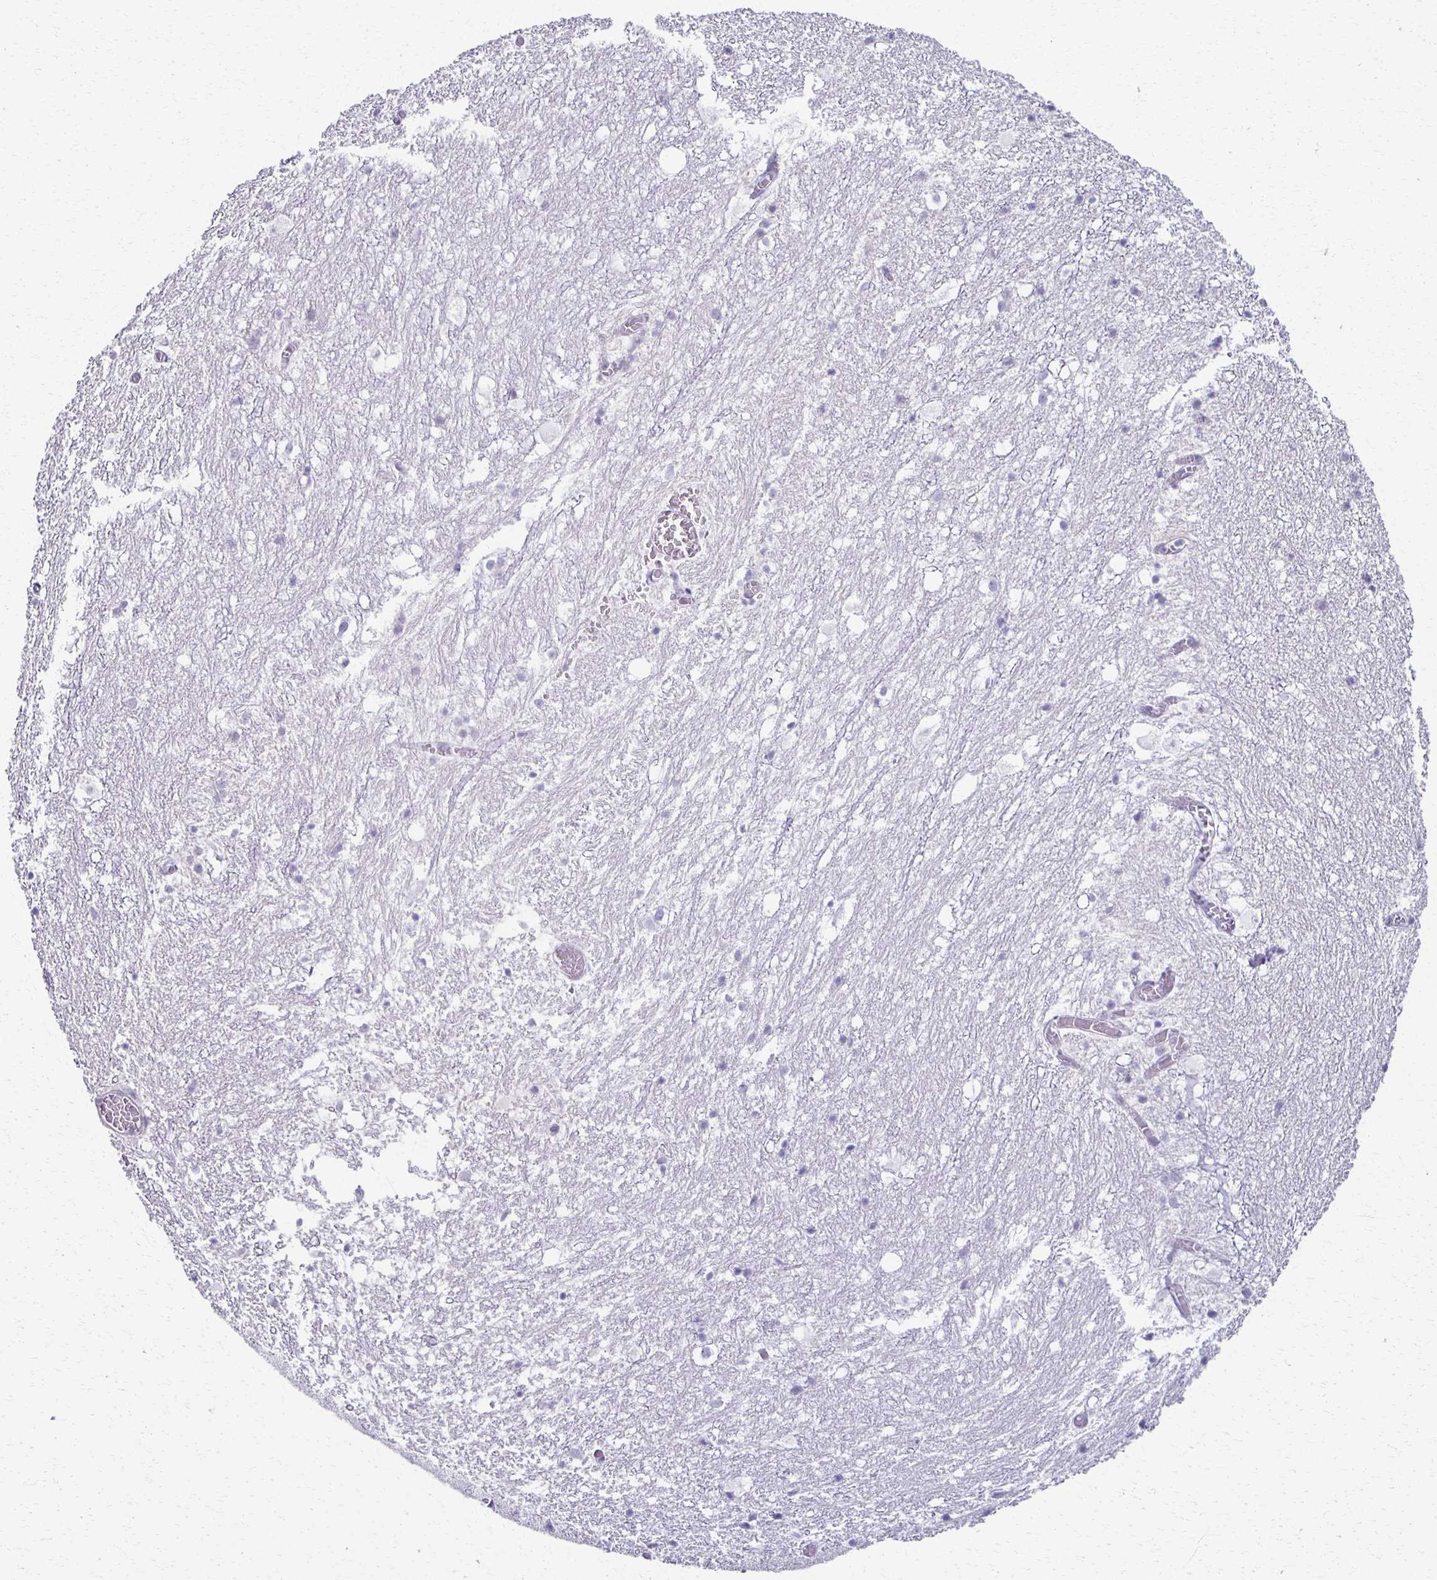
{"staining": {"intensity": "negative", "quantity": "none", "location": "none"}, "tissue": "hippocampus", "cell_type": "Glial cells", "image_type": "normal", "snomed": [{"axis": "morphology", "description": "Normal tissue, NOS"}, {"axis": "topography", "description": "Hippocampus"}], "caption": "Human hippocampus stained for a protein using immunohistochemistry displays no positivity in glial cells.", "gene": "FOXO4", "patient": {"sex": "female", "age": 52}}